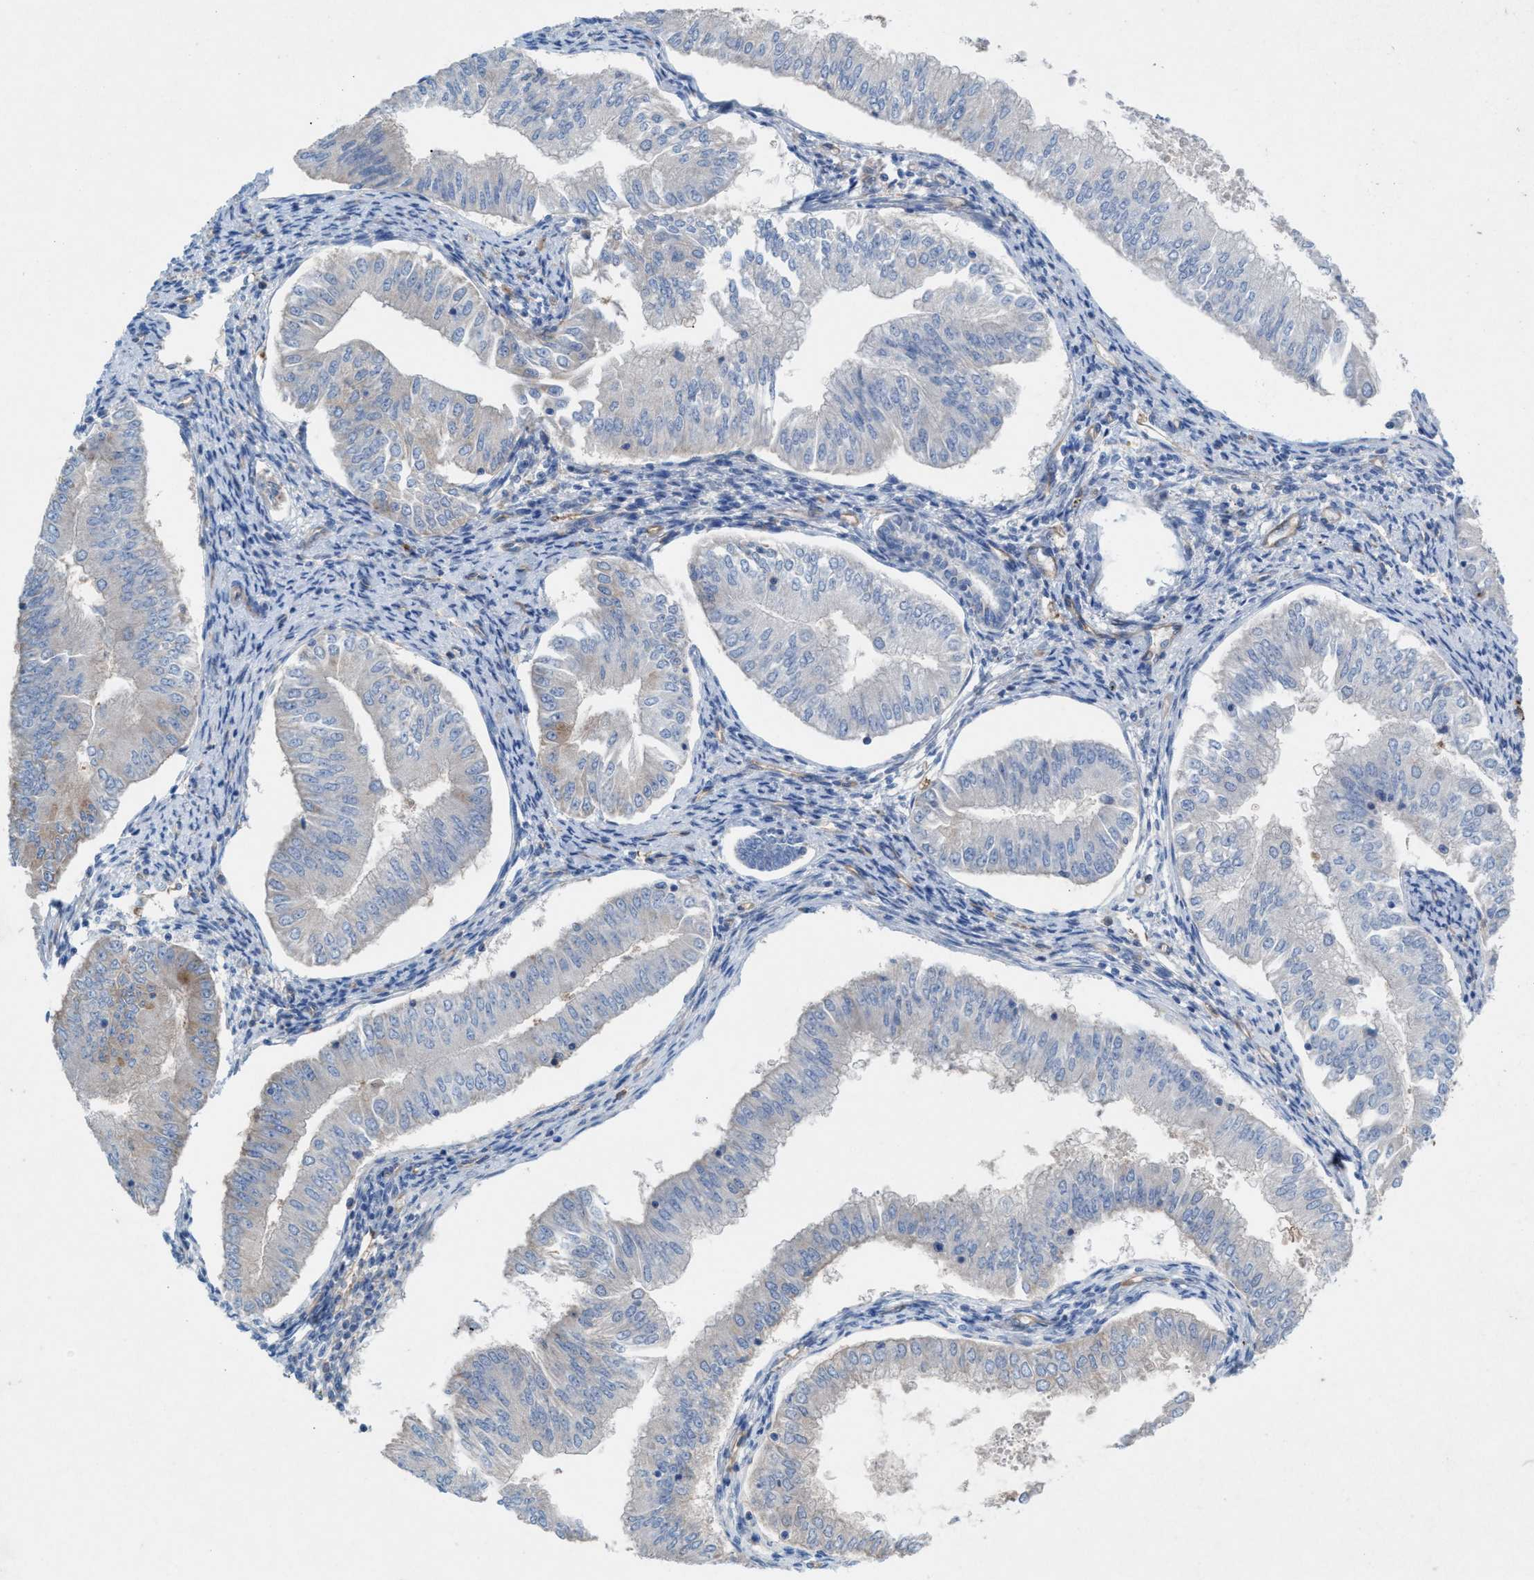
{"staining": {"intensity": "negative", "quantity": "none", "location": "none"}, "tissue": "endometrial cancer", "cell_type": "Tumor cells", "image_type": "cancer", "snomed": [{"axis": "morphology", "description": "Normal tissue, NOS"}, {"axis": "morphology", "description": "Adenocarcinoma, NOS"}, {"axis": "topography", "description": "Endometrium"}], "caption": "Tumor cells show no significant positivity in endometrial adenocarcinoma.", "gene": "NYAP1", "patient": {"sex": "female", "age": 53}}